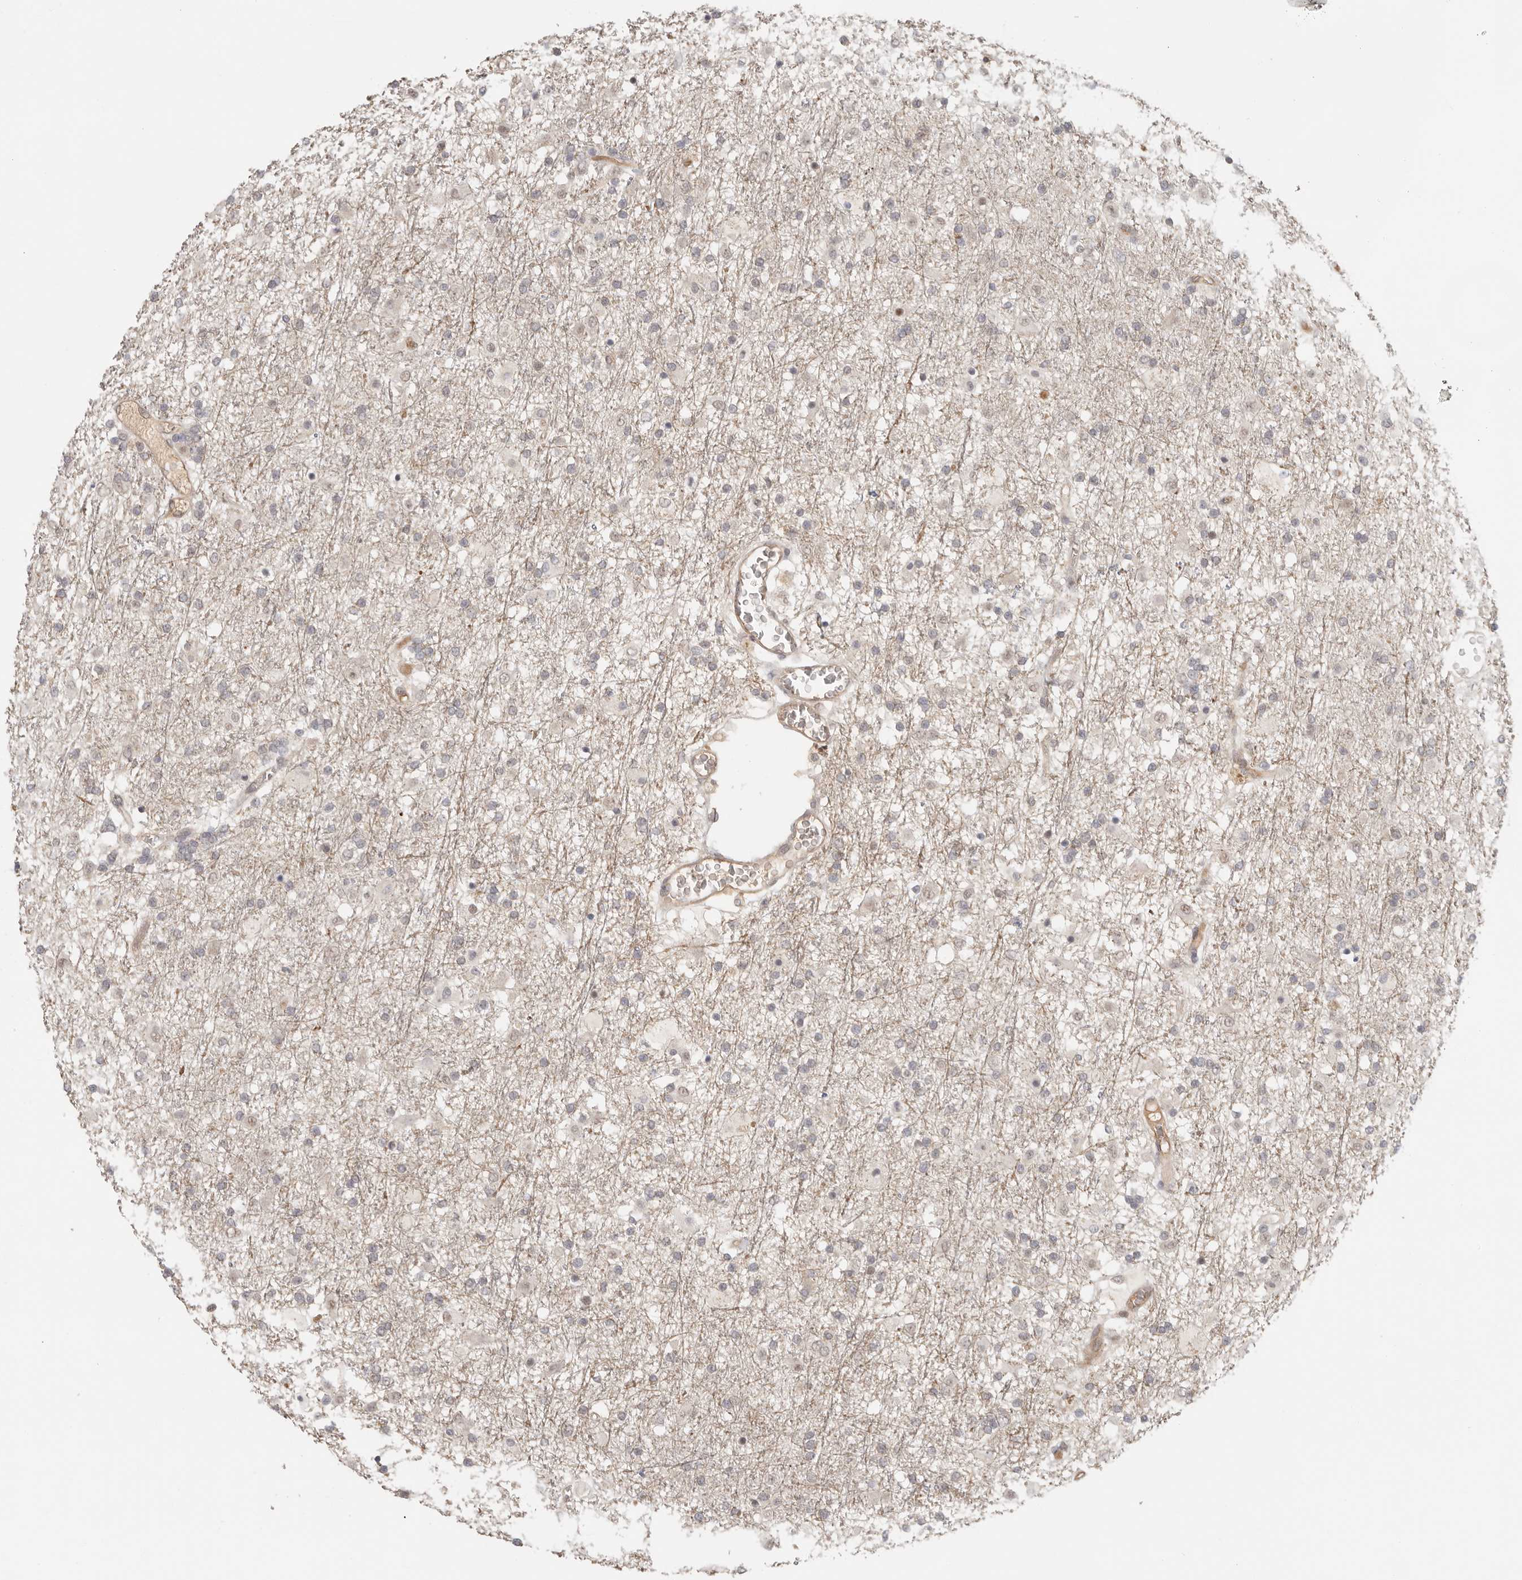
{"staining": {"intensity": "negative", "quantity": "none", "location": "none"}, "tissue": "glioma", "cell_type": "Tumor cells", "image_type": "cancer", "snomed": [{"axis": "morphology", "description": "Glioma, malignant, Low grade"}, {"axis": "topography", "description": "Brain"}], "caption": "Protein analysis of glioma demonstrates no significant staining in tumor cells.", "gene": "PSMA5", "patient": {"sex": "male", "age": 65}}